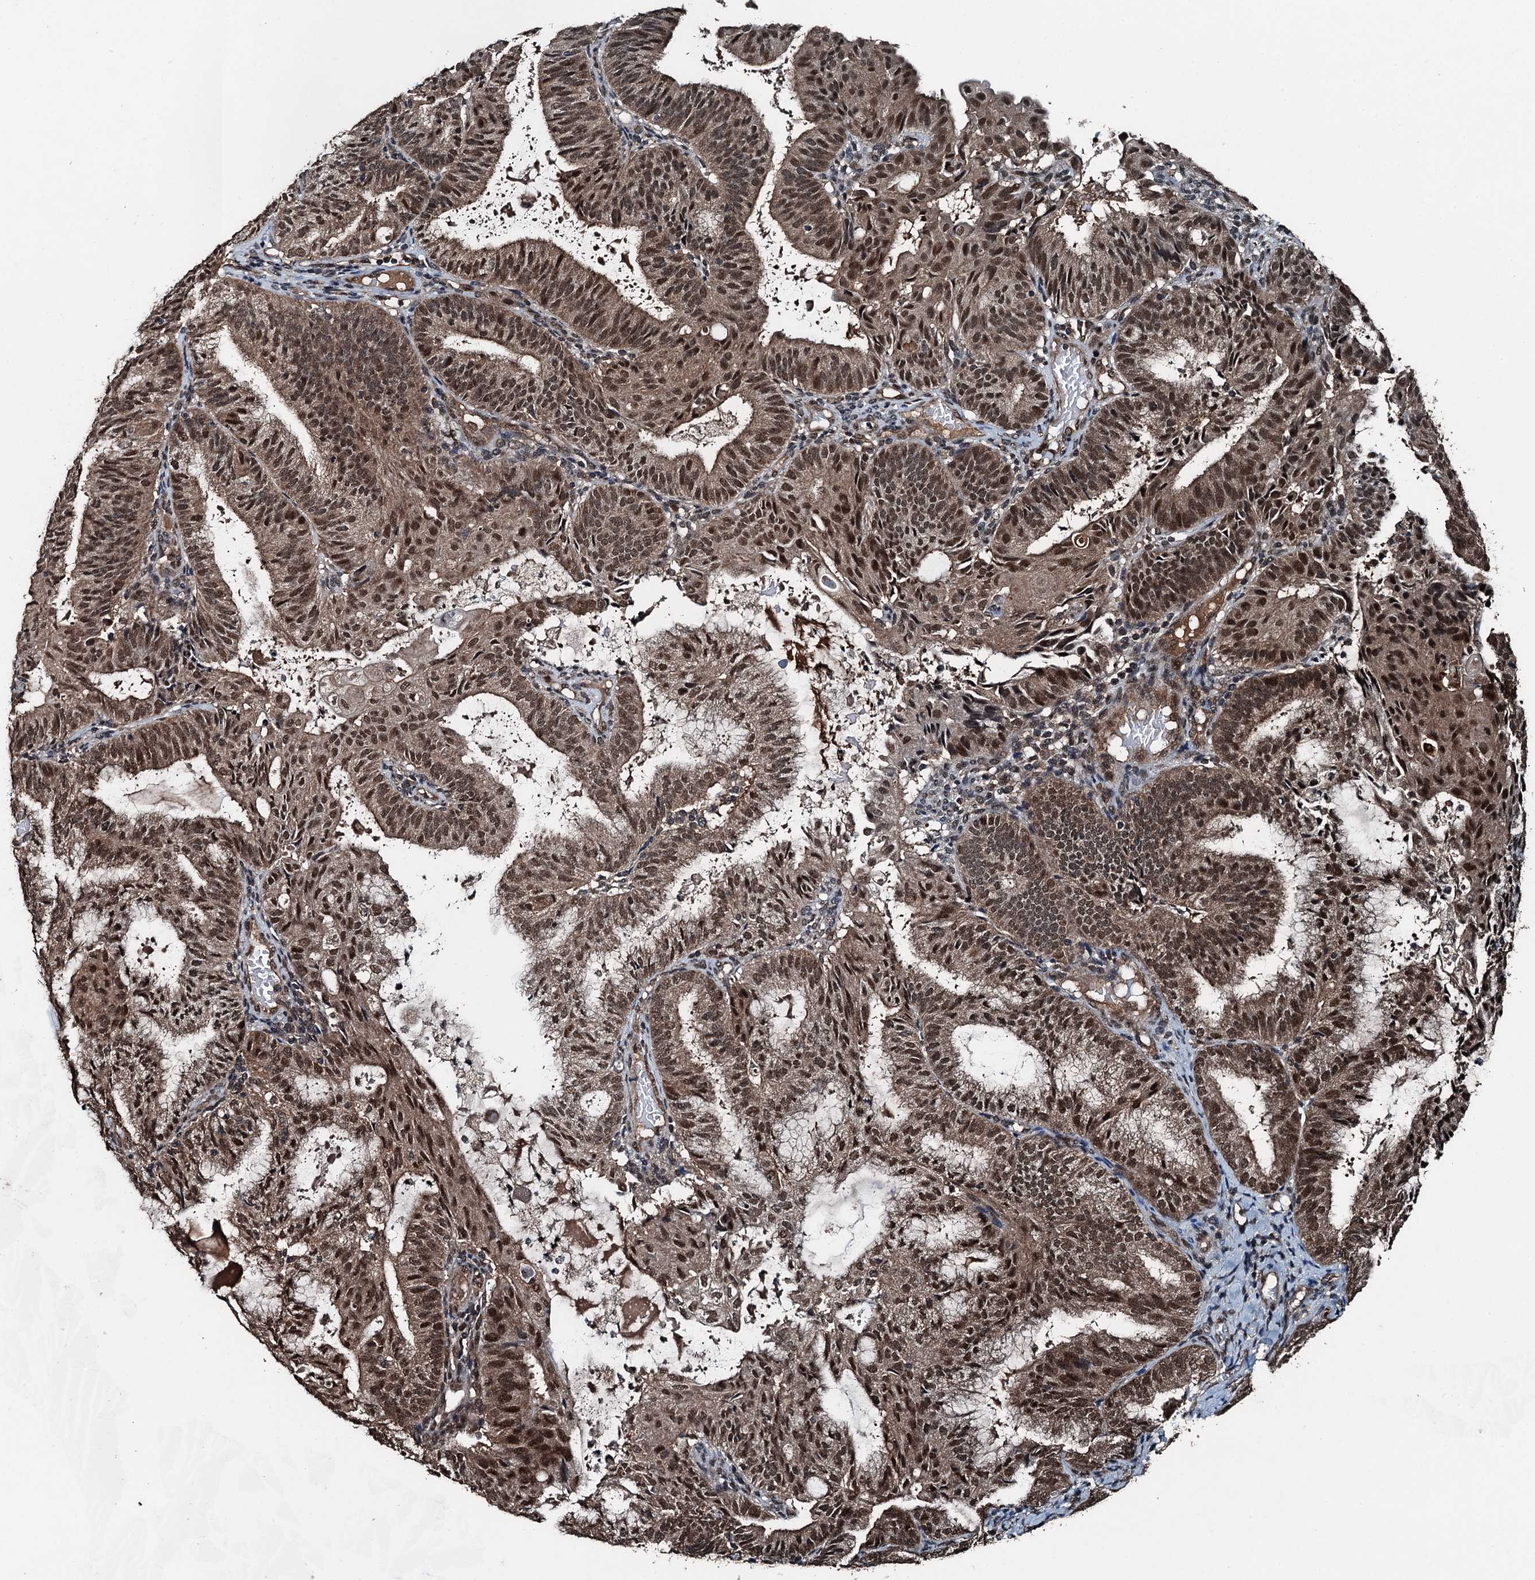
{"staining": {"intensity": "moderate", "quantity": ">75%", "location": "nuclear"}, "tissue": "endometrial cancer", "cell_type": "Tumor cells", "image_type": "cancer", "snomed": [{"axis": "morphology", "description": "Adenocarcinoma, NOS"}, {"axis": "topography", "description": "Endometrium"}], "caption": "Endometrial cancer tissue displays moderate nuclear positivity in about >75% of tumor cells", "gene": "UBXN6", "patient": {"sex": "female", "age": 49}}